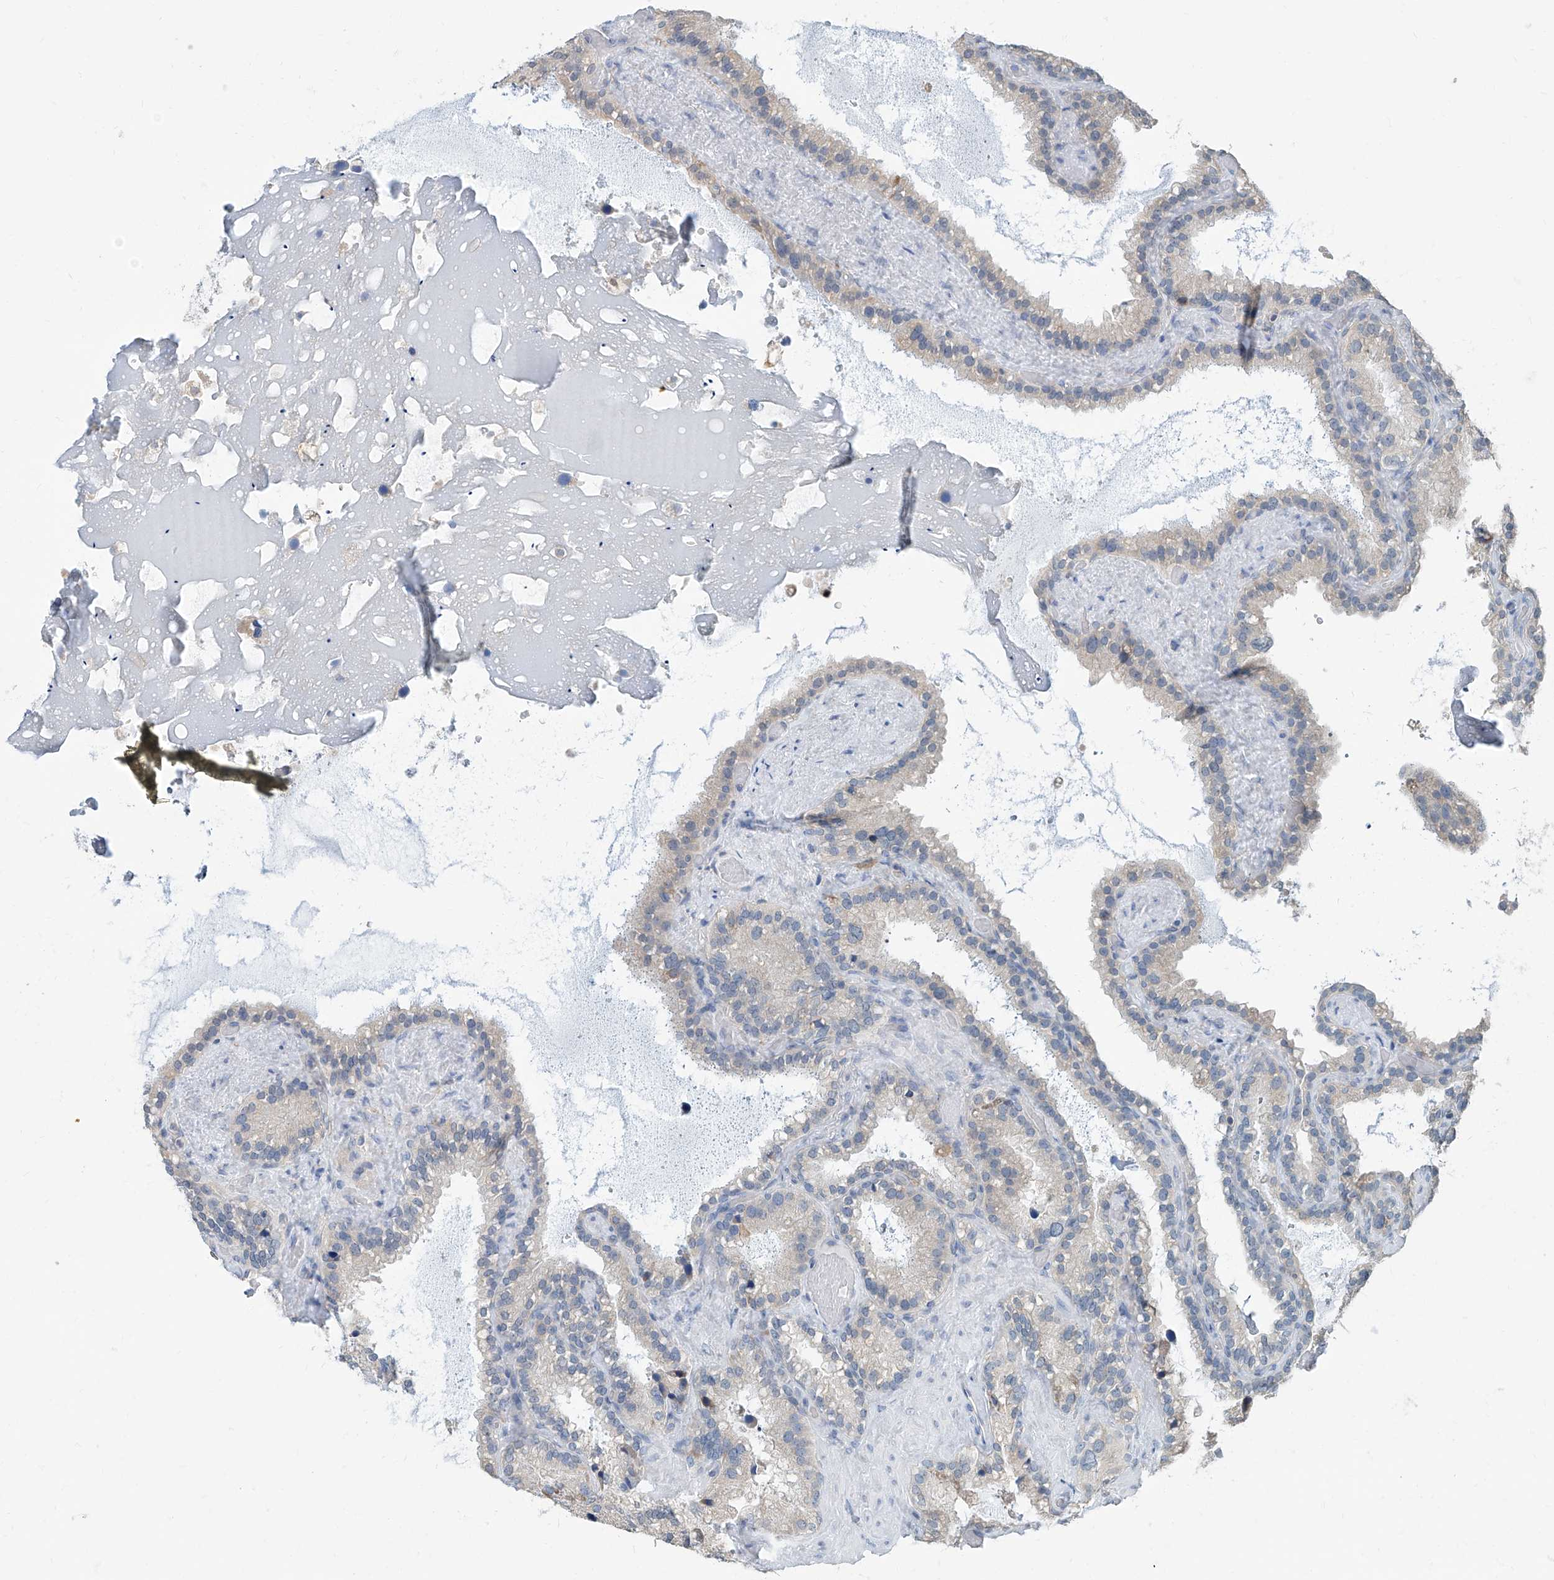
{"staining": {"intensity": "weak", "quantity": "<25%", "location": "cytoplasmic/membranous"}, "tissue": "seminal vesicle", "cell_type": "Glandular cells", "image_type": "normal", "snomed": [{"axis": "morphology", "description": "Normal tissue, NOS"}, {"axis": "topography", "description": "Prostate"}, {"axis": "topography", "description": "Seminal veicle"}], "caption": "A high-resolution micrograph shows immunohistochemistry (IHC) staining of unremarkable seminal vesicle, which displays no significant positivity in glandular cells.", "gene": "KCNK10", "patient": {"sex": "male", "age": 68}}